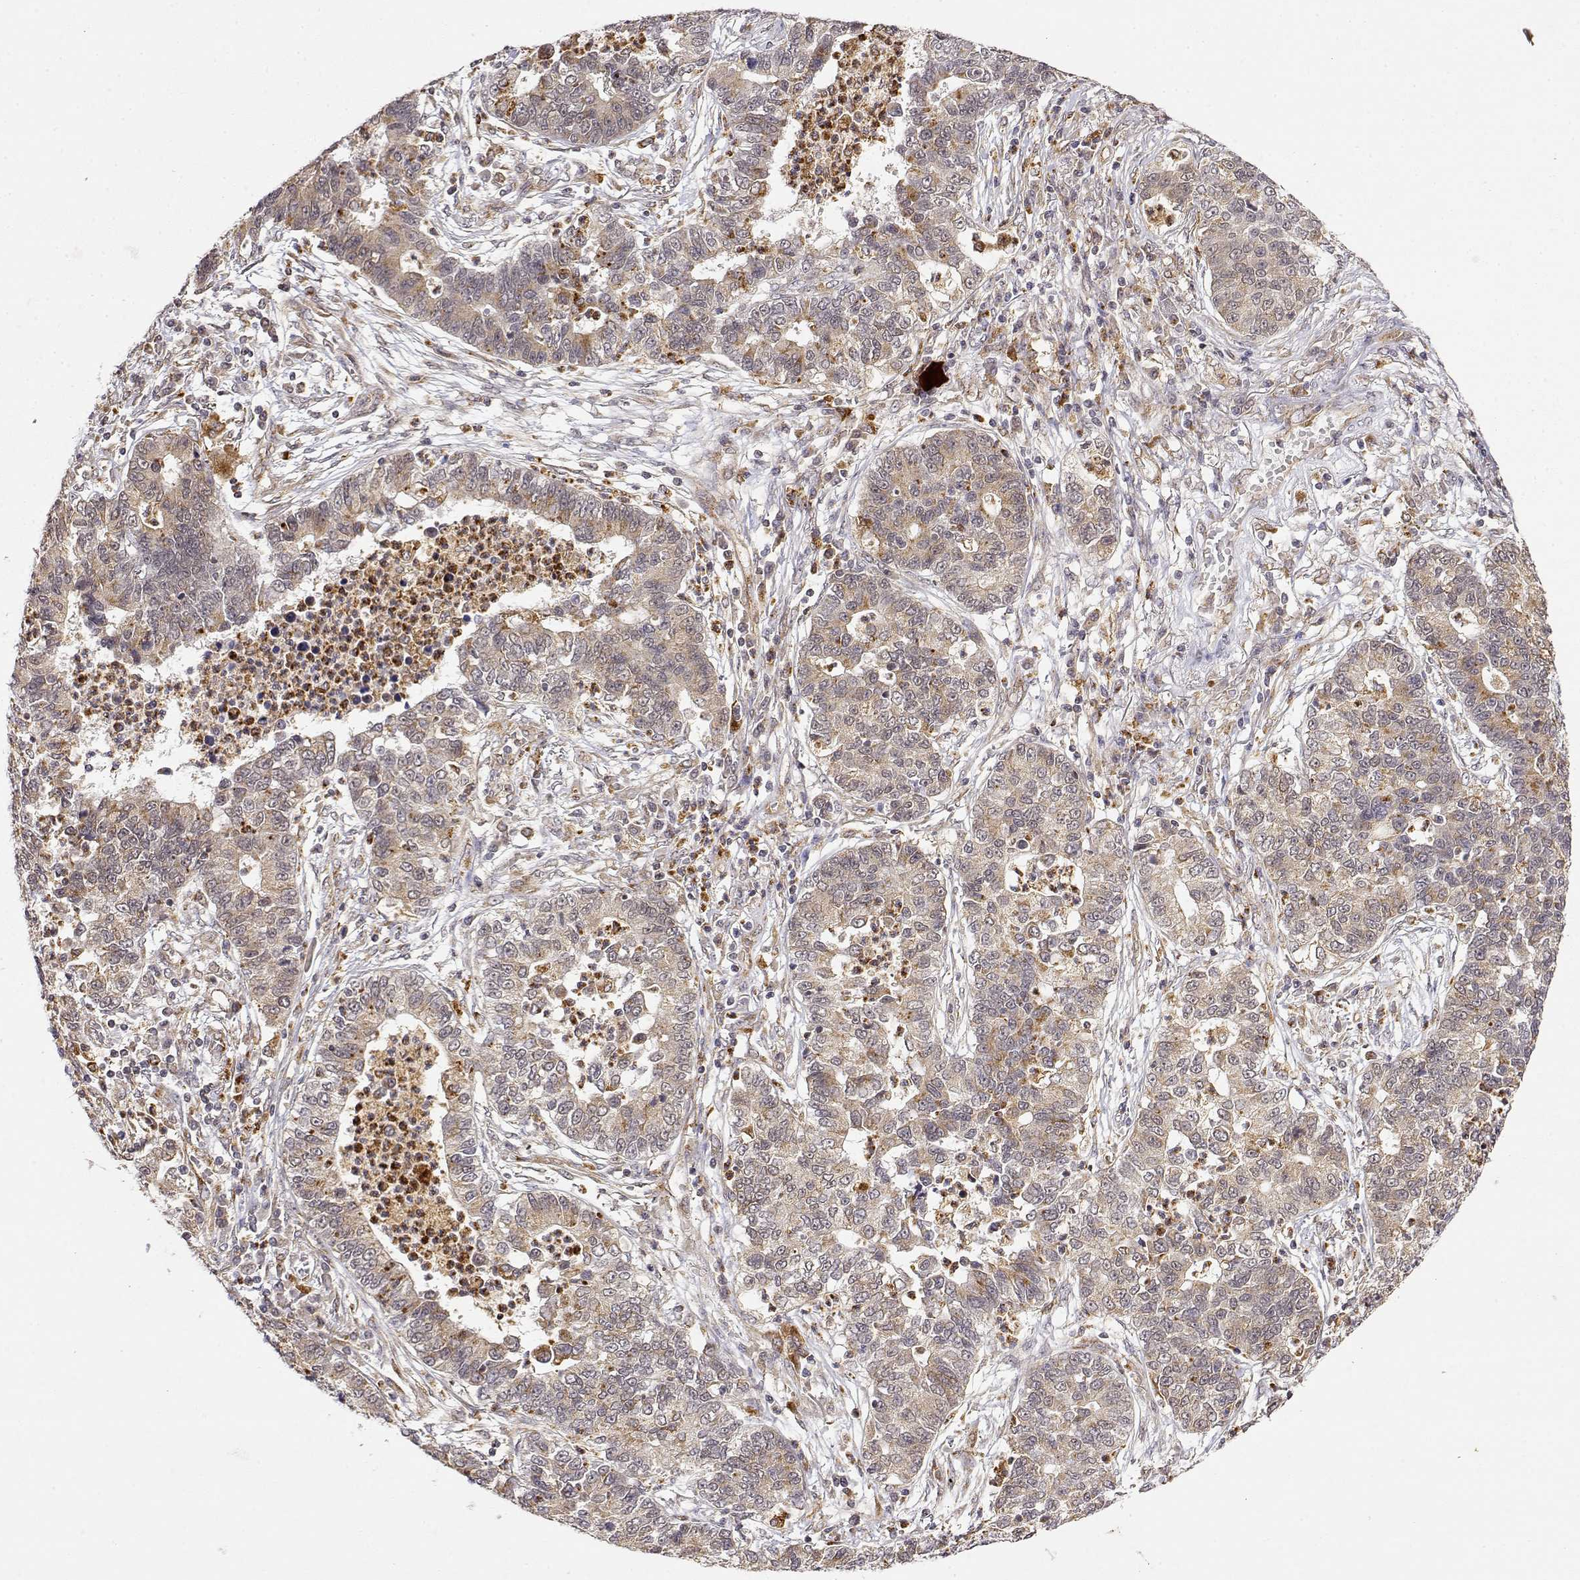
{"staining": {"intensity": "weak", "quantity": "25%-75%", "location": "cytoplasmic/membranous"}, "tissue": "lung cancer", "cell_type": "Tumor cells", "image_type": "cancer", "snomed": [{"axis": "morphology", "description": "Adenocarcinoma, NOS"}, {"axis": "topography", "description": "Lung"}], "caption": "Immunohistochemistry of lung cancer reveals low levels of weak cytoplasmic/membranous staining in approximately 25%-75% of tumor cells.", "gene": "RNF13", "patient": {"sex": "female", "age": 57}}